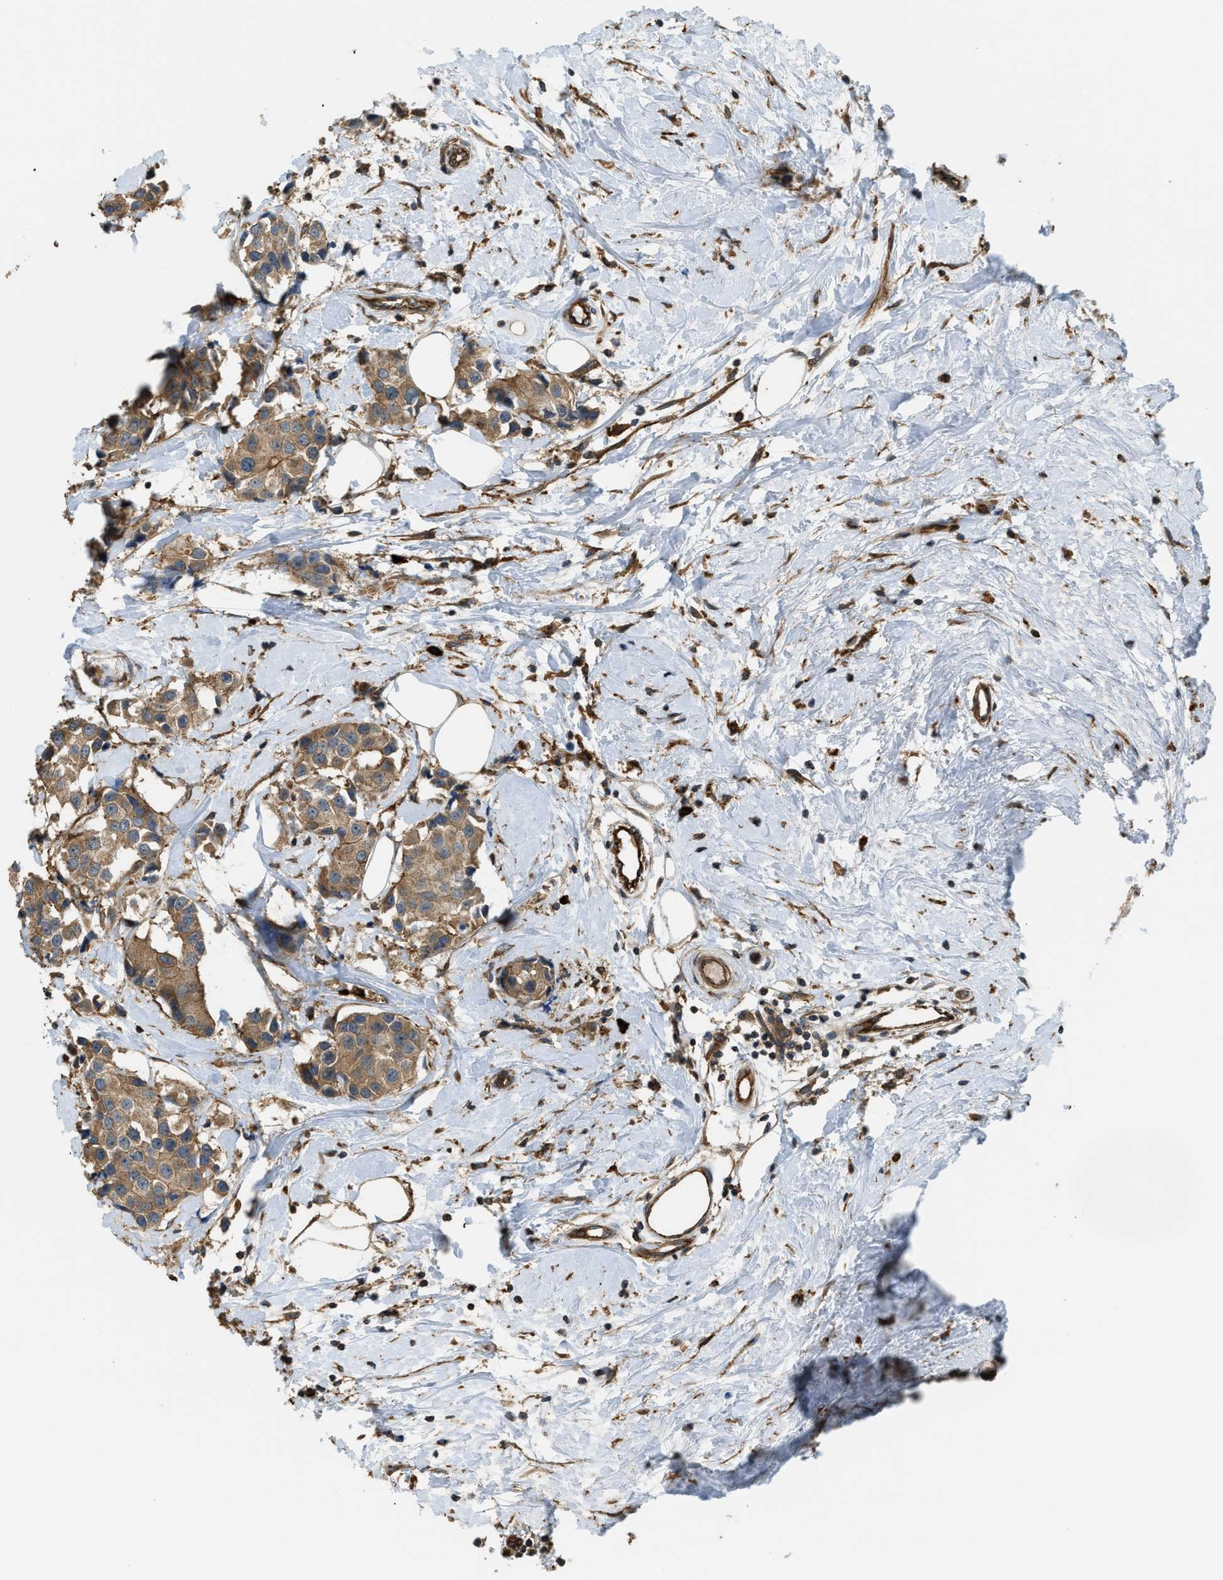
{"staining": {"intensity": "moderate", "quantity": ">75%", "location": "cytoplasmic/membranous"}, "tissue": "breast cancer", "cell_type": "Tumor cells", "image_type": "cancer", "snomed": [{"axis": "morphology", "description": "Normal tissue, NOS"}, {"axis": "morphology", "description": "Duct carcinoma"}, {"axis": "topography", "description": "Breast"}], "caption": "Human breast cancer (infiltrating ductal carcinoma) stained for a protein (brown) reveals moderate cytoplasmic/membranous positive positivity in approximately >75% of tumor cells.", "gene": "BAG4", "patient": {"sex": "female", "age": 39}}